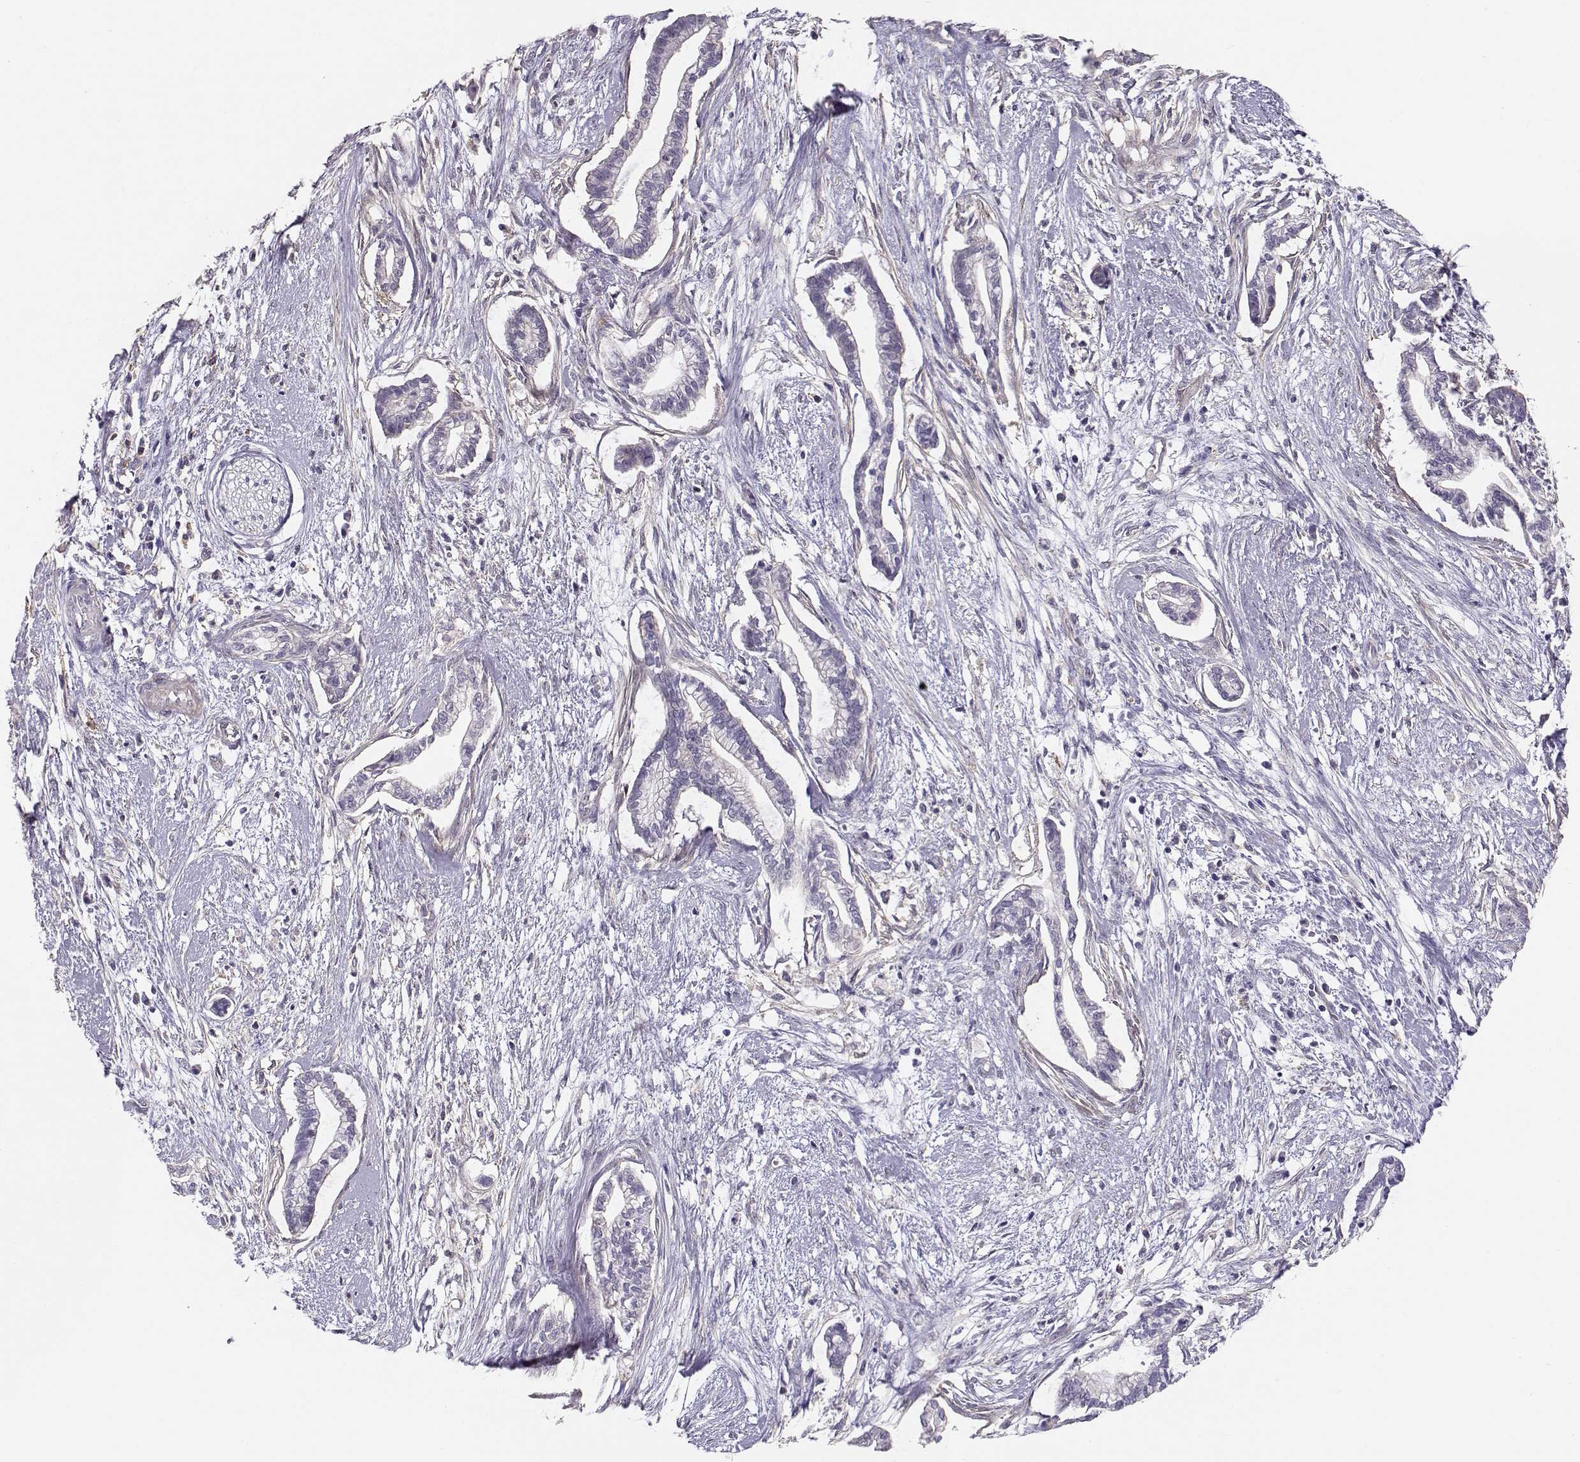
{"staining": {"intensity": "negative", "quantity": "none", "location": "none"}, "tissue": "cervical cancer", "cell_type": "Tumor cells", "image_type": "cancer", "snomed": [{"axis": "morphology", "description": "Adenocarcinoma, NOS"}, {"axis": "topography", "description": "Cervix"}], "caption": "IHC histopathology image of human cervical adenocarcinoma stained for a protein (brown), which demonstrates no staining in tumor cells.", "gene": "DAPL1", "patient": {"sex": "female", "age": 62}}